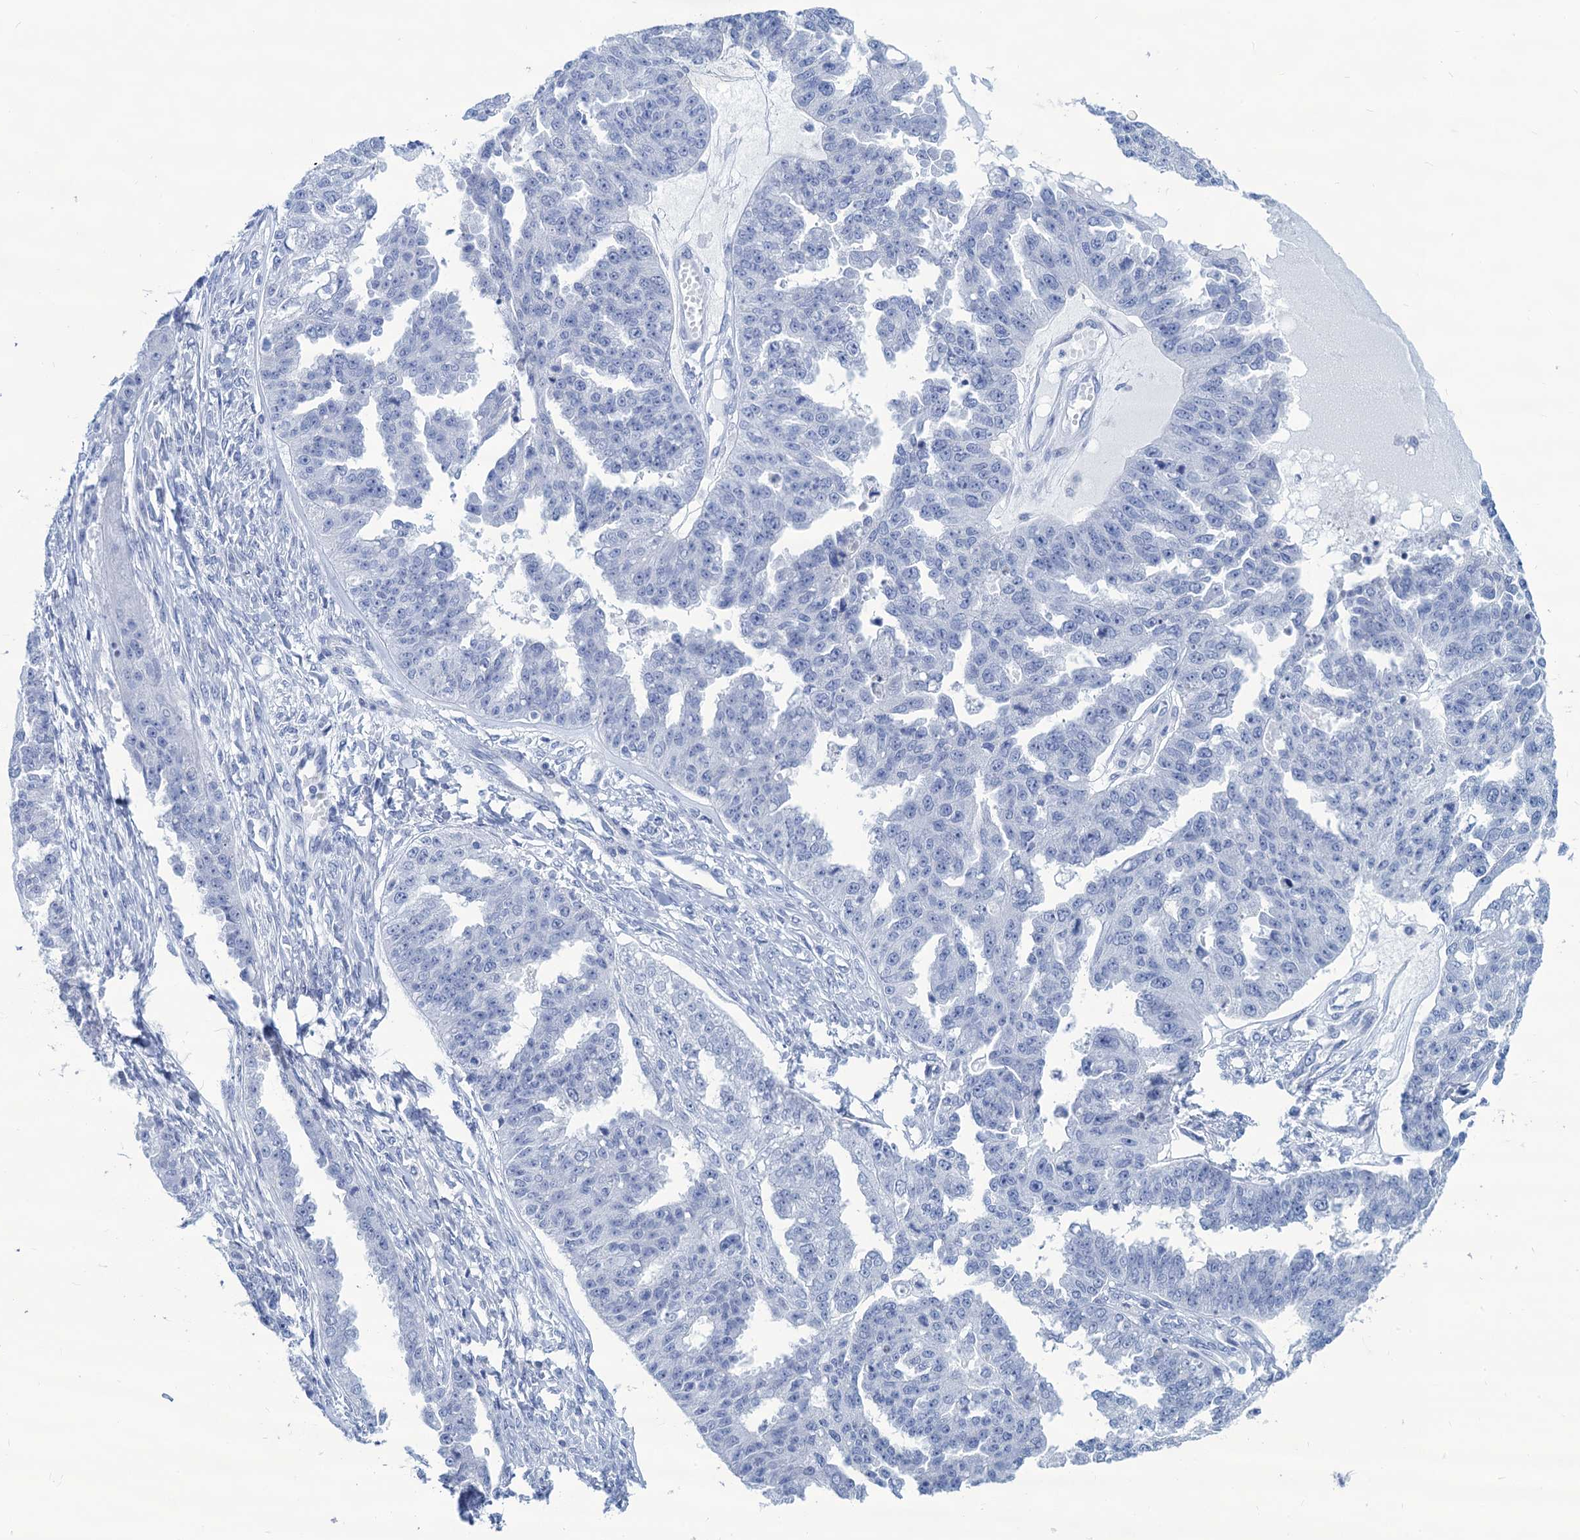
{"staining": {"intensity": "negative", "quantity": "none", "location": "none"}, "tissue": "ovarian cancer", "cell_type": "Tumor cells", "image_type": "cancer", "snomed": [{"axis": "morphology", "description": "Cystadenocarcinoma, serous, NOS"}, {"axis": "topography", "description": "Ovary"}], "caption": "An immunohistochemistry (IHC) micrograph of ovarian cancer is shown. There is no staining in tumor cells of ovarian cancer. (DAB immunohistochemistry with hematoxylin counter stain).", "gene": "CABYR", "patient": {"sex": "female", "age": 58}}